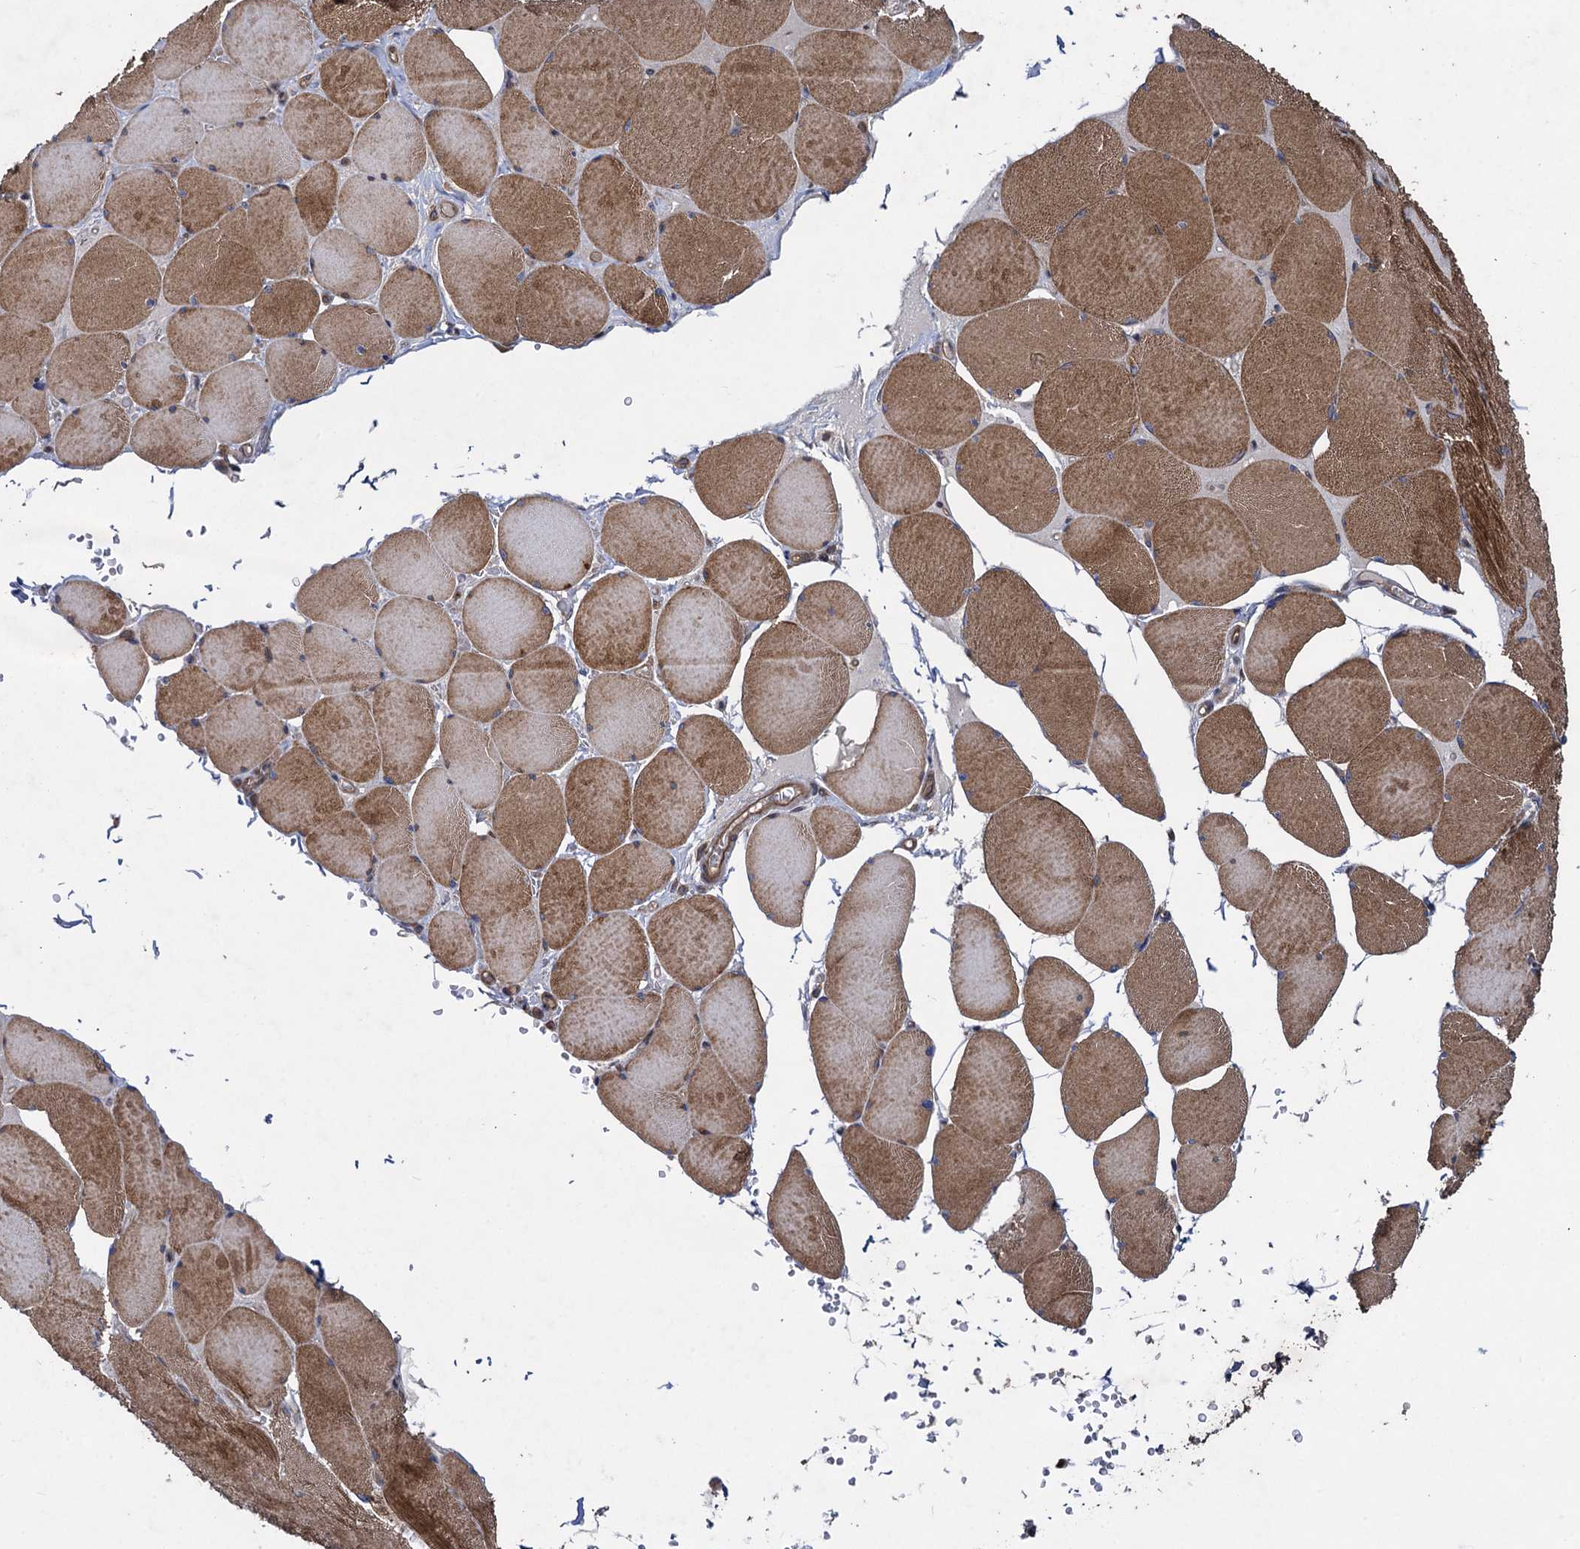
{"staining": {"intensity": "strong", "quantity": ">75%", "location": "cytoplasmic/membranous"}, "tissue": "skeletal muscle", "cell_type": "Myocytes", "image_type": "normal", "snomed": [{"axis": "morphology", "description": "Normal tissue, NOS"}, {"axis": "topography", "description": "Skeletal muscle"}, {"axis": "topography", "description": "Head-Neck"}], "caption": "Immunohistochemical staining of benign skeletal muscle reveals >75% levels of strong cytoplasmic/membranous protein staining in approximately >75% of myocytes.", "gene": "HAUS1", "patient": {"sex": "male", "age": 66}}